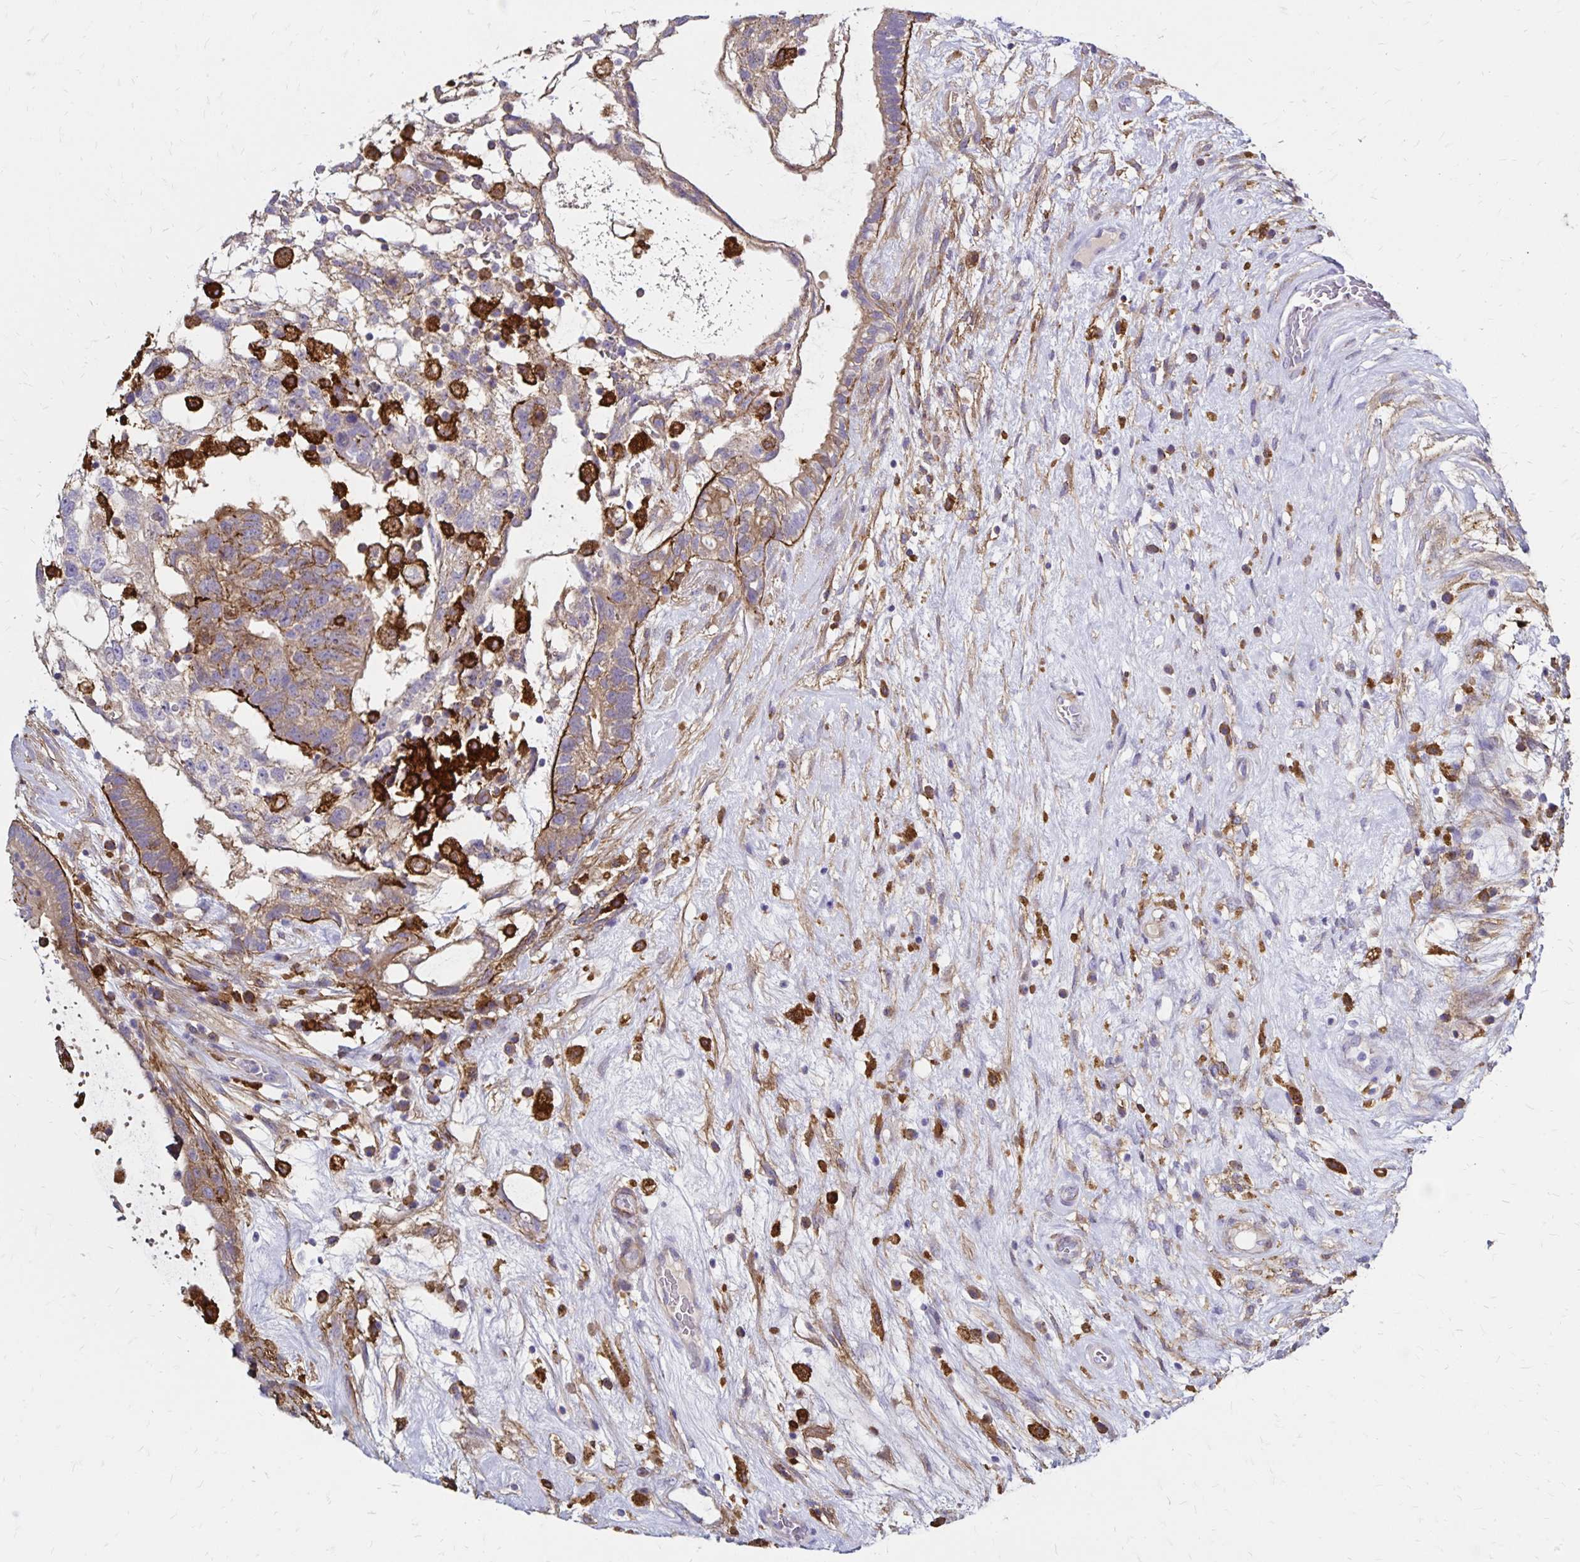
{"staining": {"intensity": "moderate", "quantity": ">75%", "location": "cytoplasmic/membranous"}, "tissue": "testis cancer", "cell_type": "Tumor cells", "image_type": "cancer", "snomed": [{"axis": "morphology", "description": "Normal tissue, NOS"}, {"axis": "morphology", "description": "Carcinoma, Embryonal, NOS"}, {"axis": "topography", "description": "Testis"}], "caption": "Tumor cells reveal medium levels of moderate cytoplasmic/membranous positivity in approximately >75% of cells in testis embryonal carcinoma. The protein of interest is shown in brown color, while the nuclei are stained blue.", "gene": "TNS3", "patient": {"sex": "male", "age": 32}}